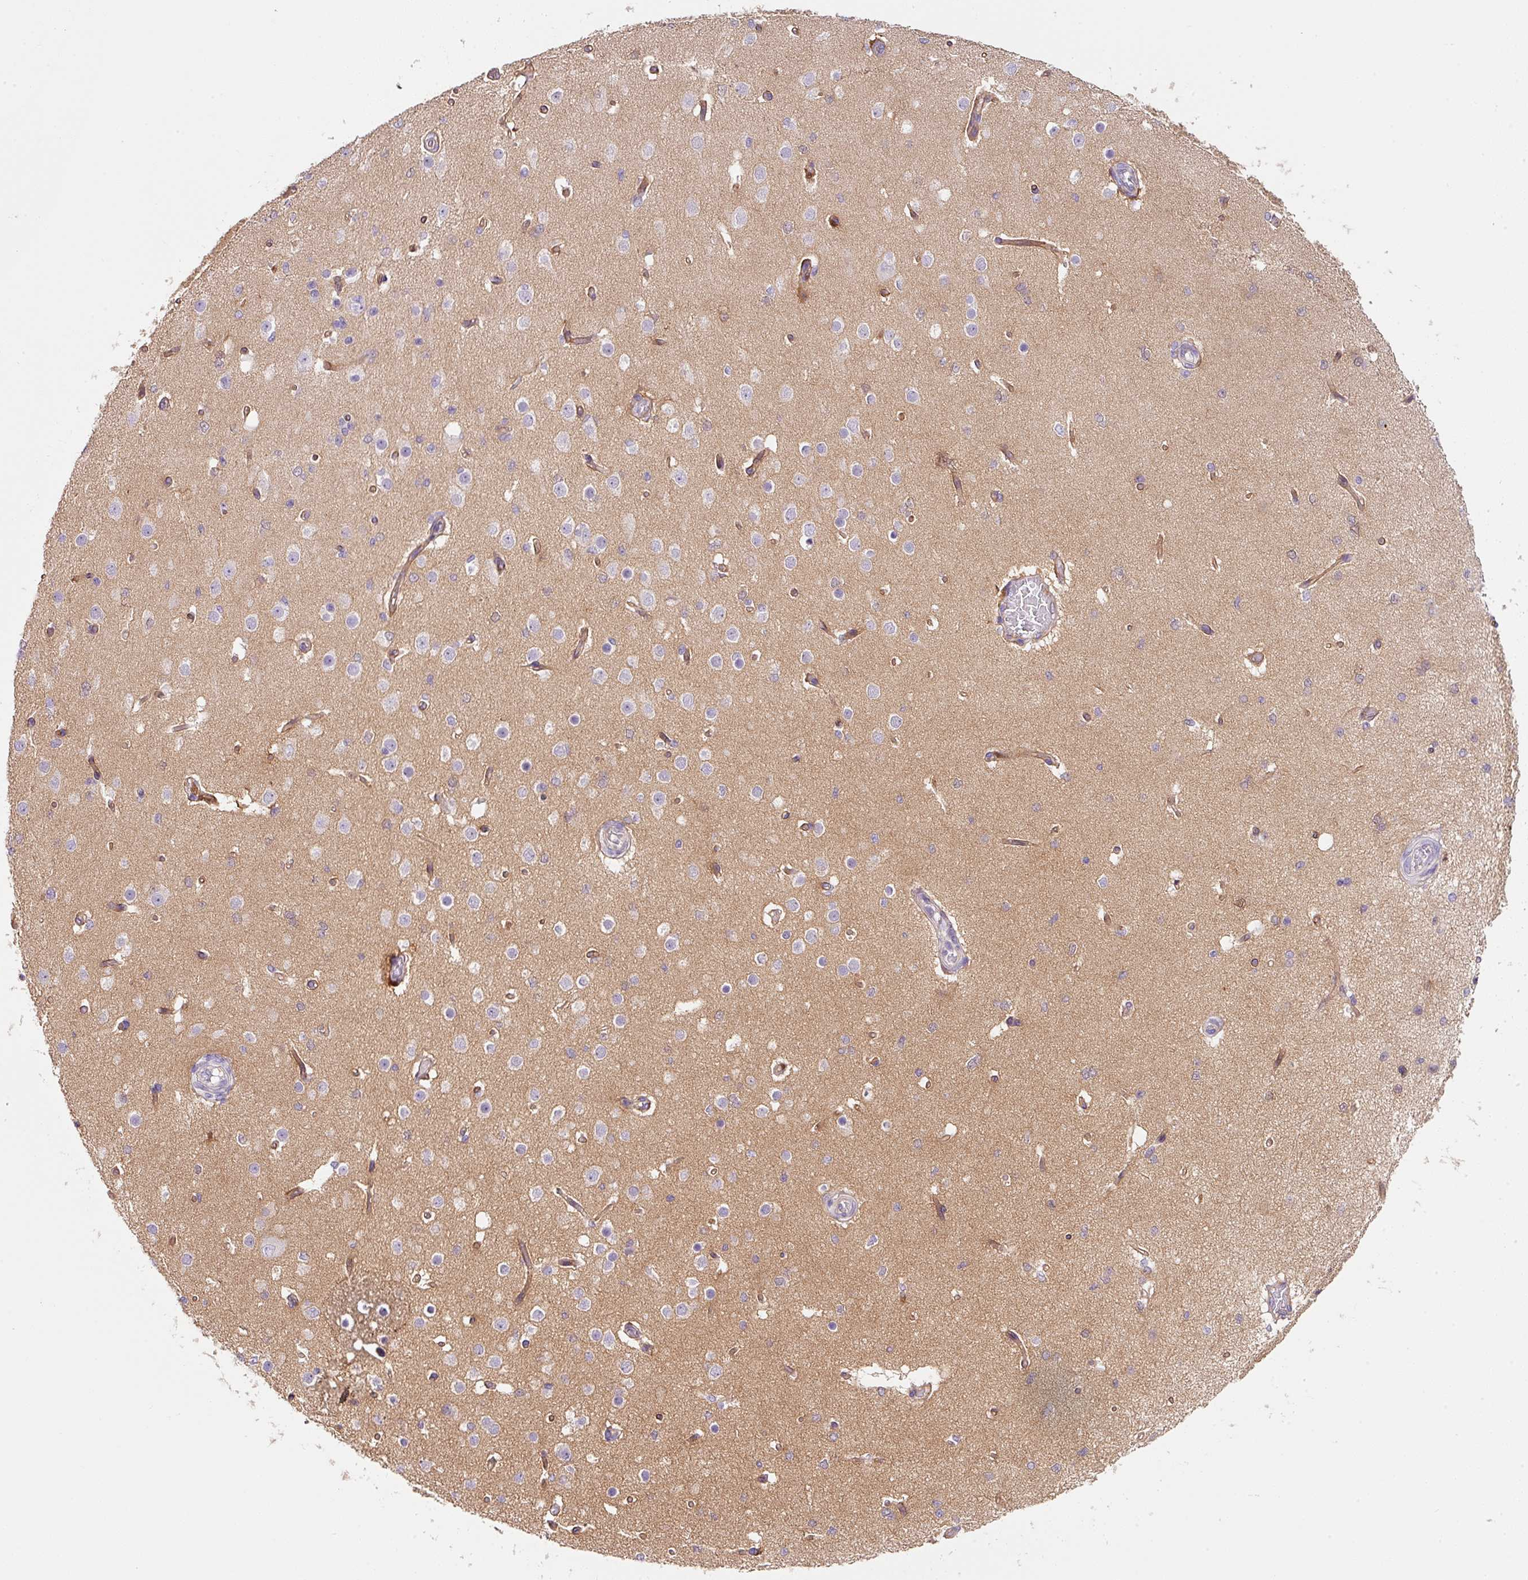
{"staining": {"intensity": "moderate", "quantity": "25%-75%", "location": "cytoplasmic/membranous"}, "tissue": "cerebral cortex", "cell_type": "Endothelial cells", "image_type": "normal", "snomed": [{"axis": "morphology", "description": "Normal tissue, NOS"}, {"axis": "morphology", "description": "Inflammation, NOS"}, {"axis": "topography", "description": "Cerebral cortex"}], "caption": "Brown immunohistochemical staining in benign cerebral cortex shows moderate cytoplasmic/membranous expression in approximately 25%-75% of endothelial cells.", "gene": "SOS2", "patient": {"sex": "male", "age": 6}}